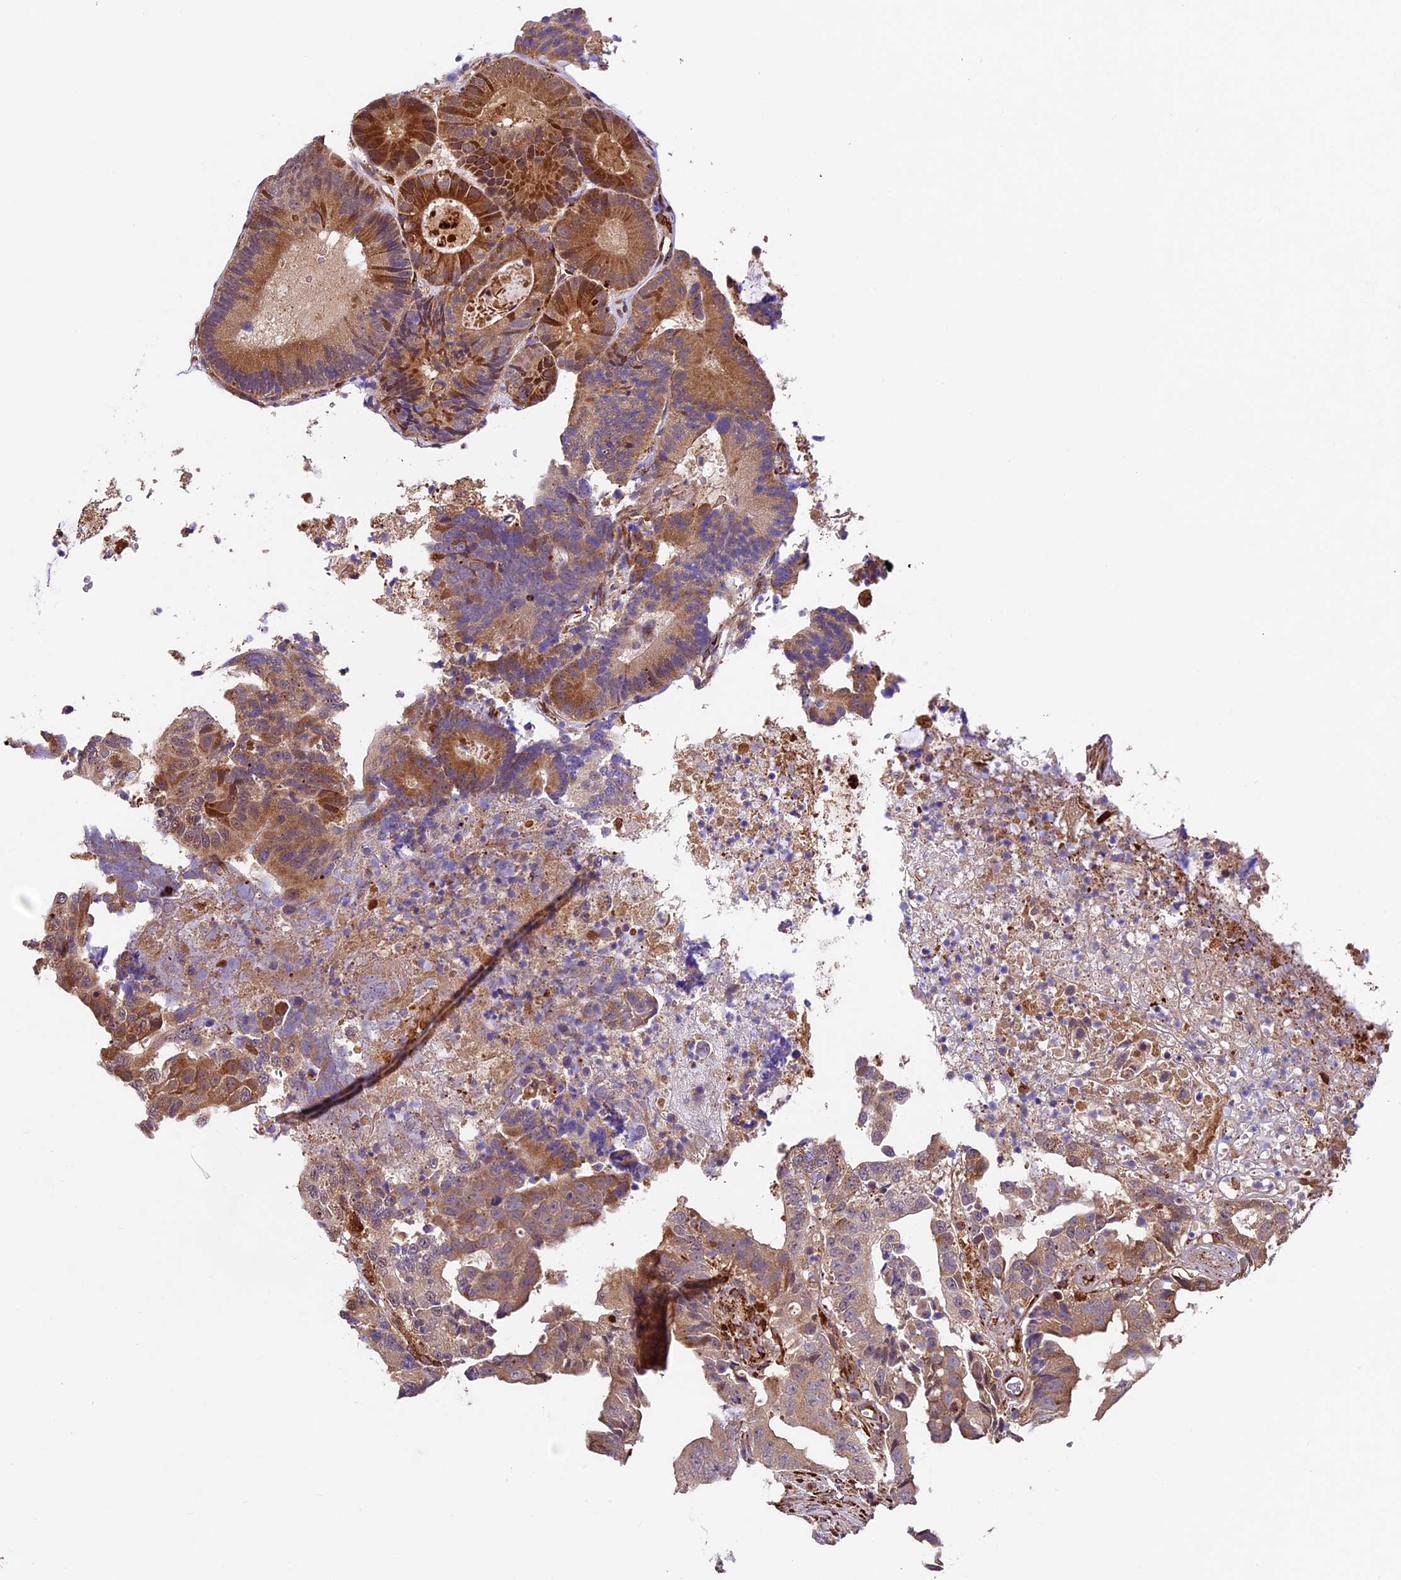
{"staining": {"intensity": "moderate", "quantity": ">75%", "location": "cytoplasmic/membranous"}, "tissue": "colorectal cancer", "cell_type": "Tumor cells", "image_type": "cancer", "snomed": [{"axis": "morphology", "description": "Adenocarcinoma, NOS"}, {"axis": "topography", "description": "Colon"}], "caption": "Colorectal adenocarcinoma stained for a protein exhibits moderate cytoplasmic/membranous positivity in tumor cells. (brown staining indicates protein expression, while blue staining denotes nuclei).", "gene": "LSM7", "patient": {"sex": "male", "age": 83}}